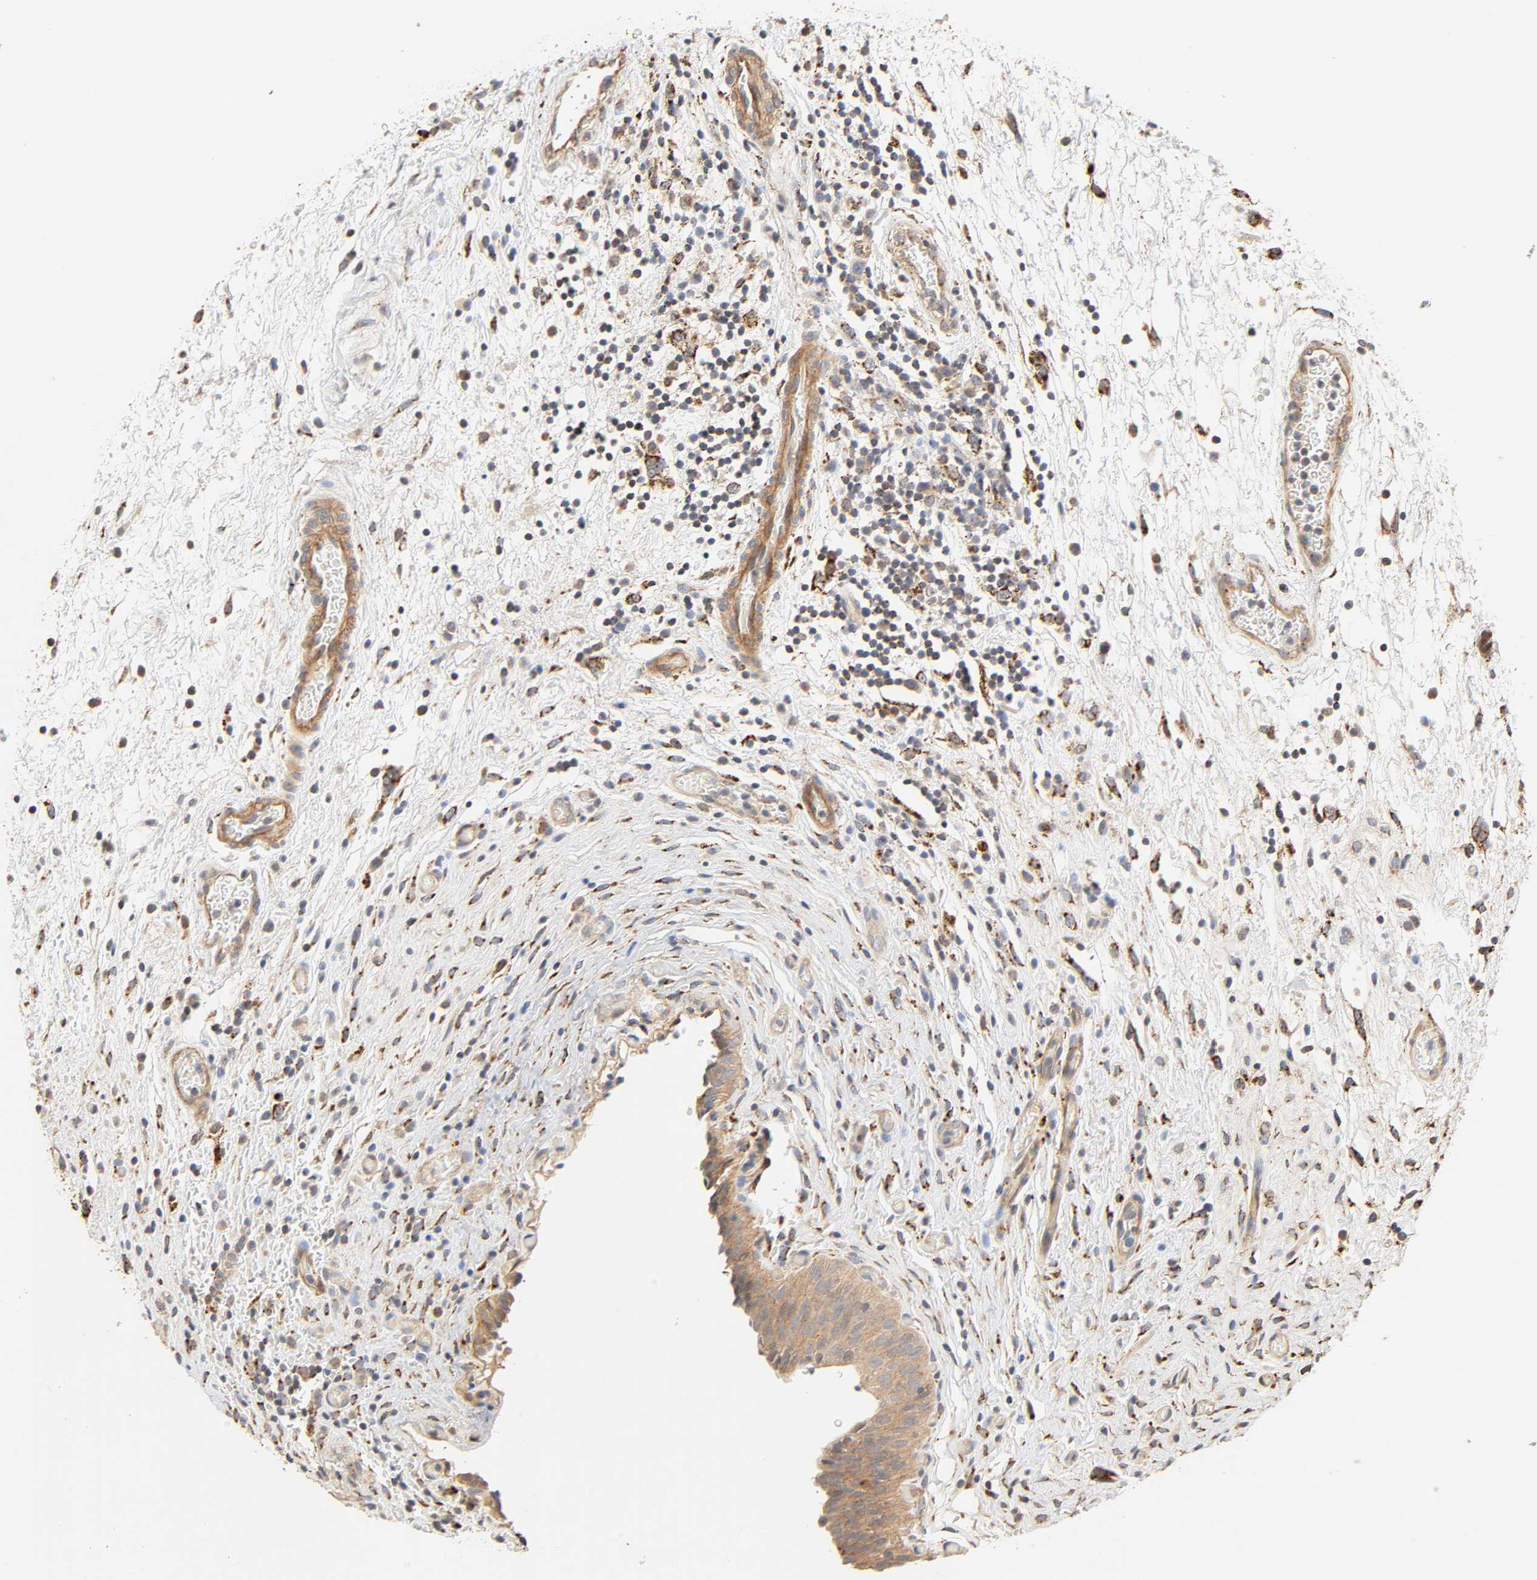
{"staining": {"intensity": "moderate", "quantity": ">75%", "location": "cytoplasmic/membranous"}, "tissue": "urinary bladder", "cell_type": "Urothelial cells", "image_type": "normal", "snomed": [{"axis": "morphology", "description": "Normal tissue, NOS"}, {"axis": "topography", "description": "Urinary bladder"}], "caption": "This histopathology image exhibits normal urinary bladder stained with immunohistochemistry to label a protein in brown. The cytoplasmic/membranous of urothelial cells show moderate positivity for the protein. Nuclei are counter-stained blue.", "gene": "MAPK6", "patient": {"sex": "male", "age": 51}}